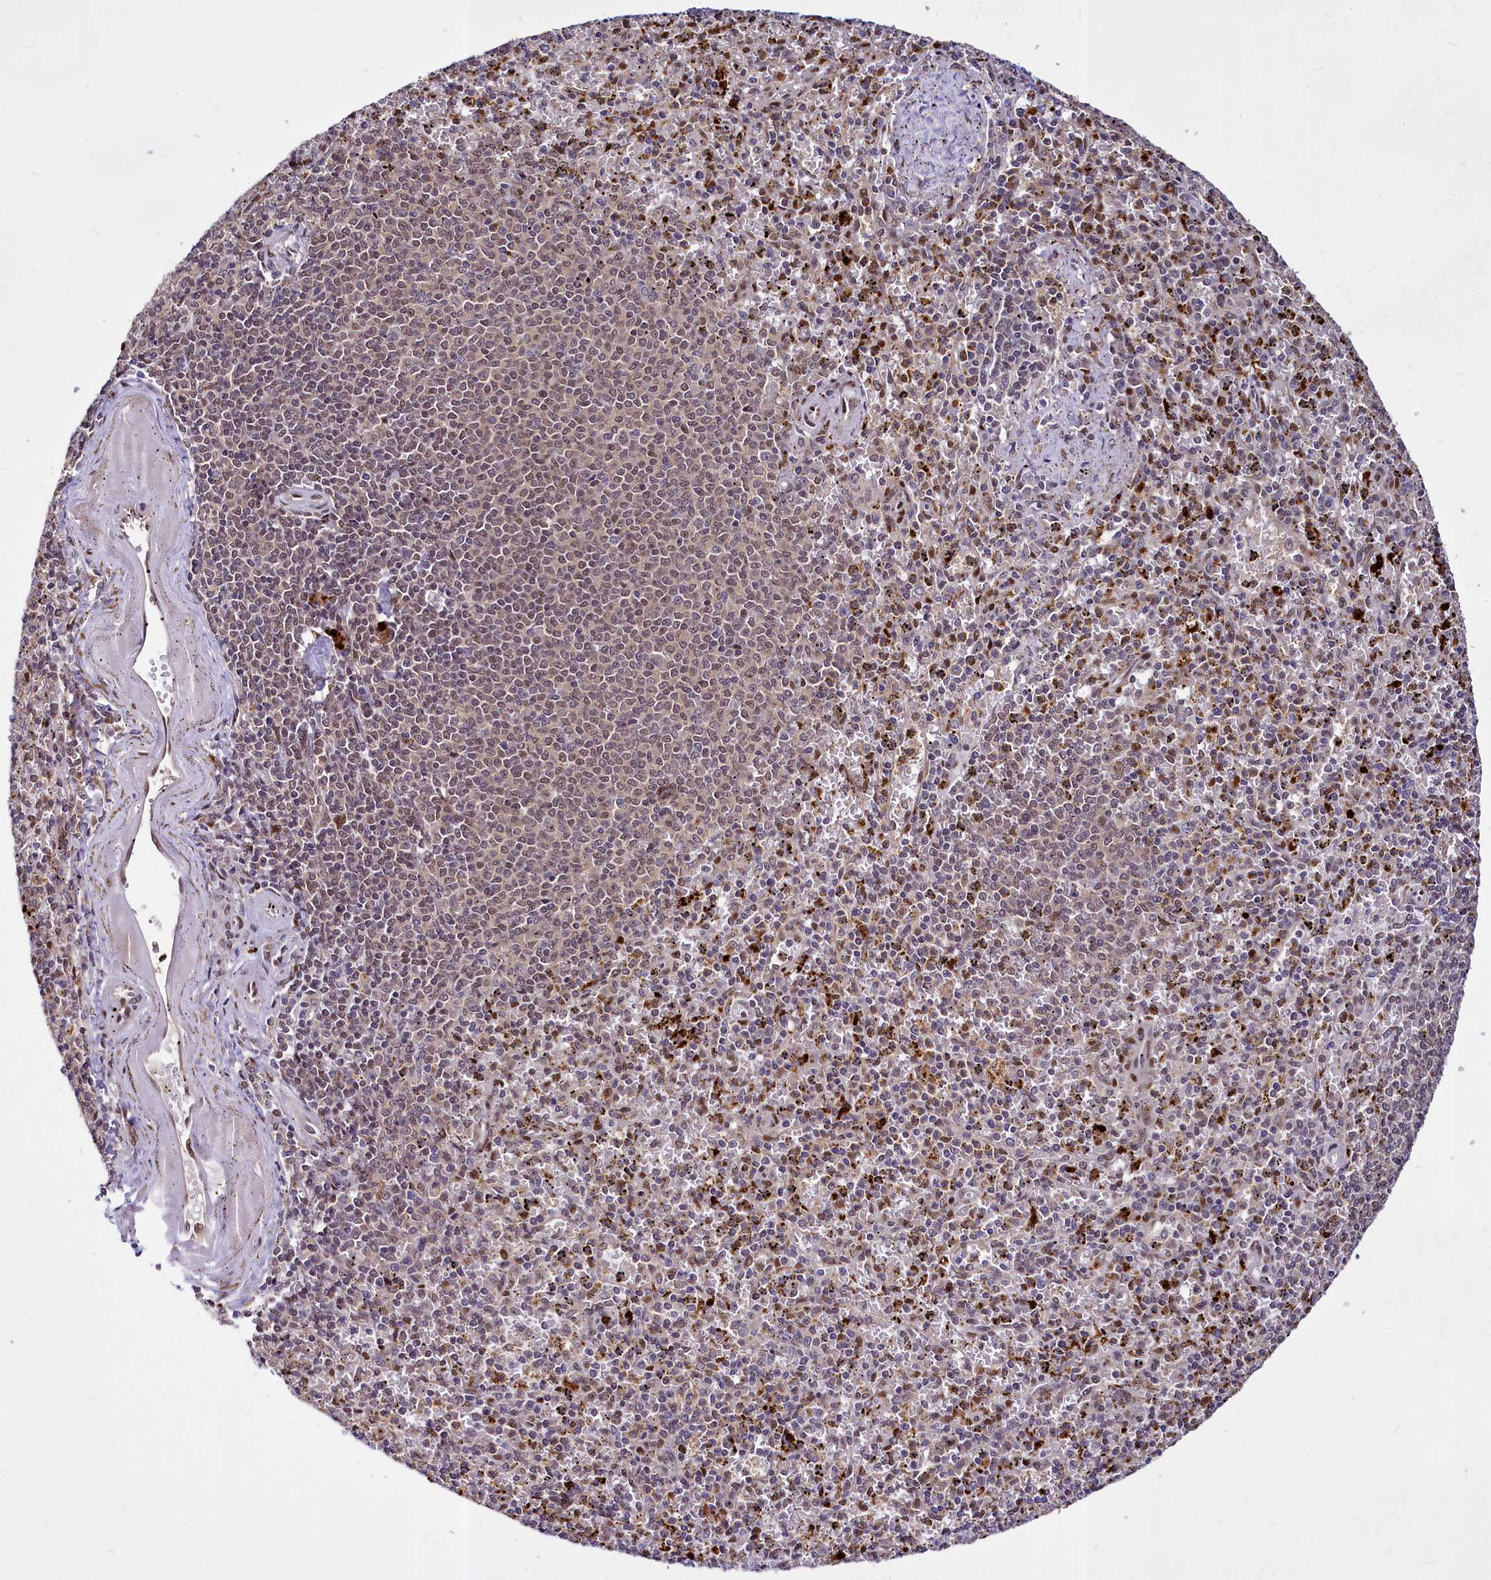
{"staining": {"intensity": "weak", "quantity": "25%-75%", "location": "cytoplasmic/membranous,nuclear"}, "tissue": "spleen", "cell_type": "Cells in red pulp", "image_type": "normal", "snomed": [{"axis": "morphology", "description": "Normal tissue, NOS"}, {"axis": "topography", "description": "Spleen"}], "caption": "The photomicrograph demonstrates a brown stain indicating the presence of a protein in the cytoplasmic/membranous,nuclear of cells in red pulp in spleen. Nuclei are stained in blue.", "gene": "MAML2", "patient": {"sex": "male", "age": 72}}